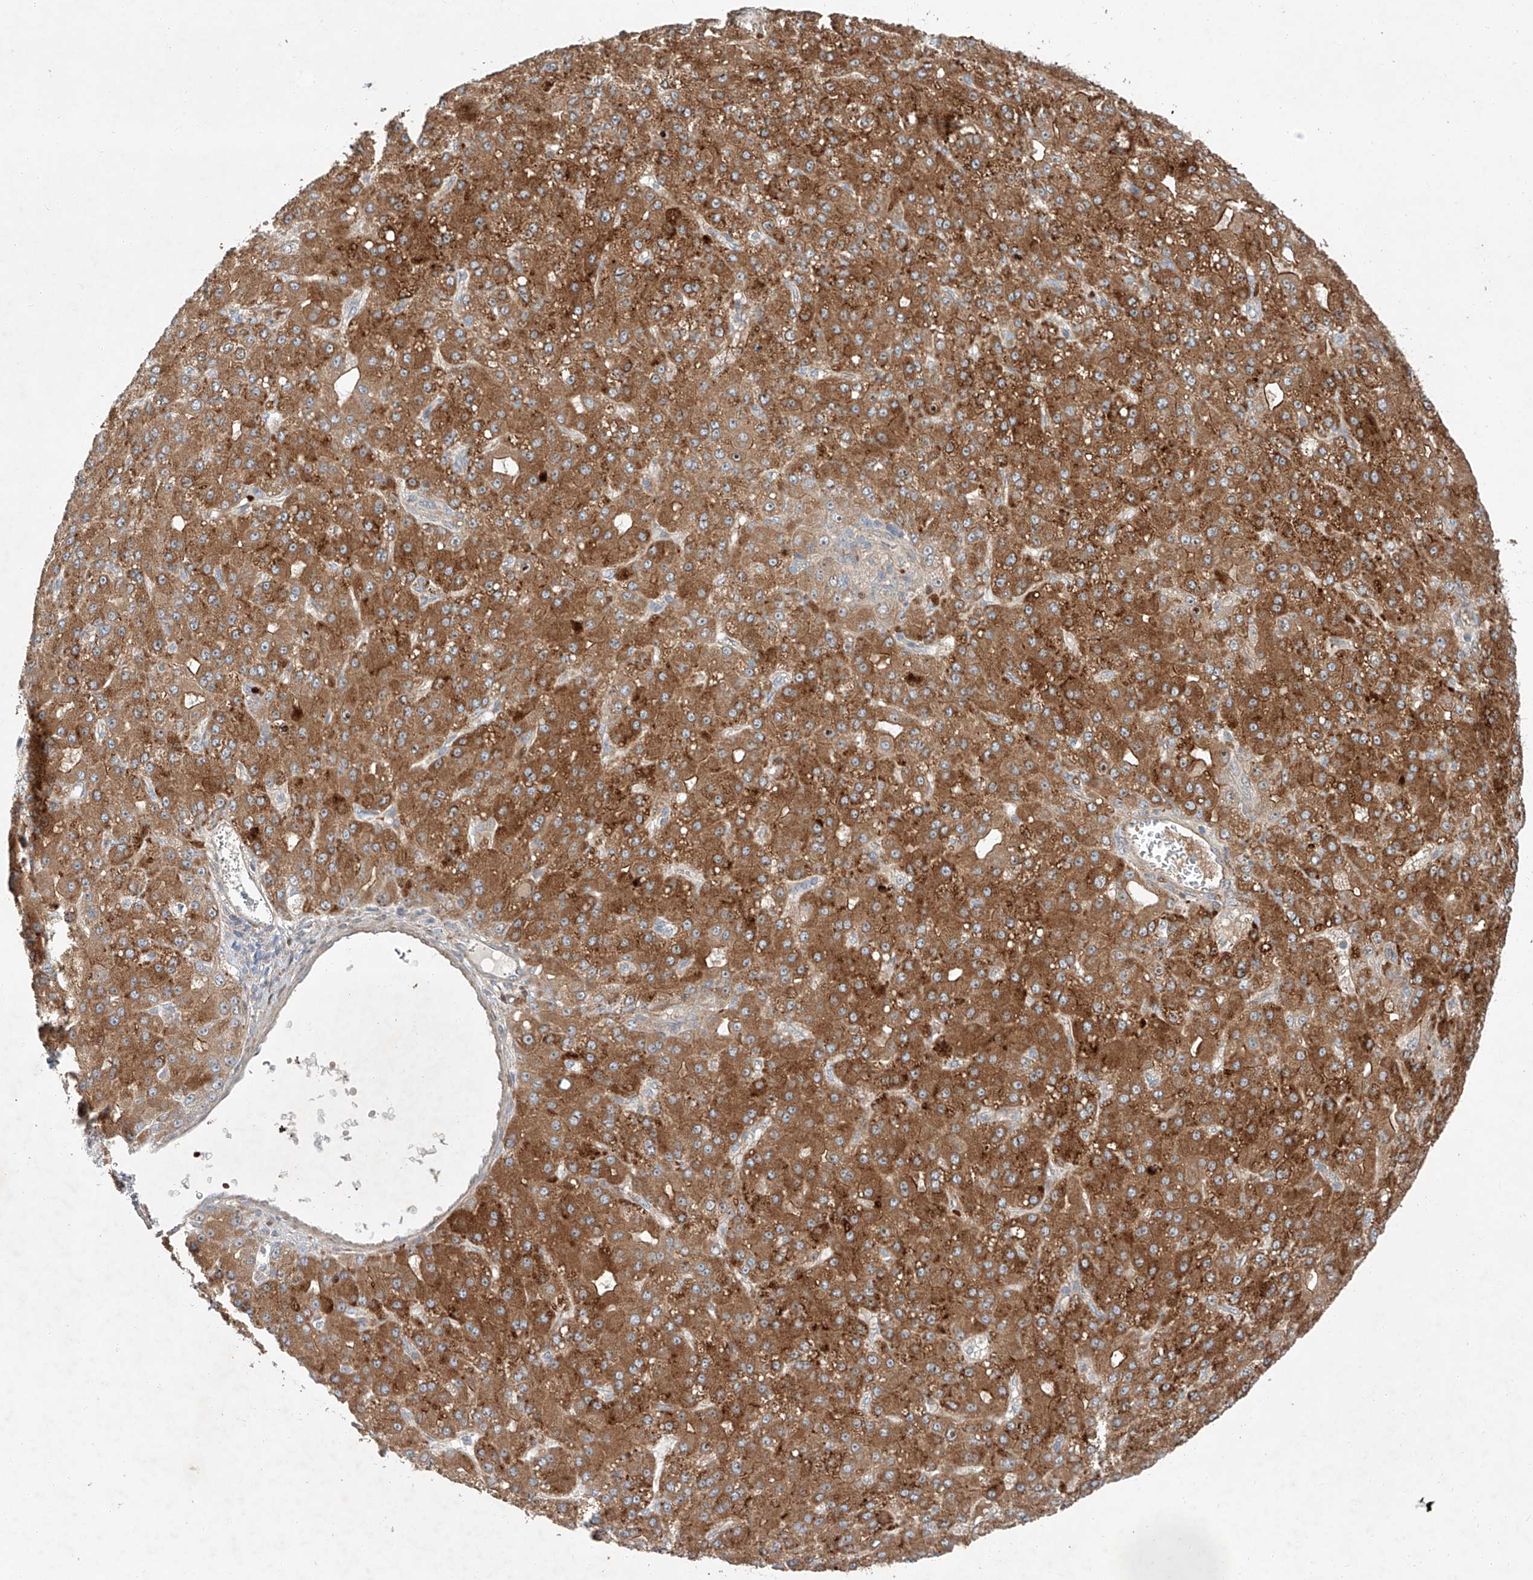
{"staining": {"intensity": "moderate", "quantity": ">75%", "location": "cytoplasmic/membranous"}, "tissue": "liver cancer", "cell_type": "Tumor cells", "image_type": "cancer", "snomed": [{"axis": "morphology", "description": "Carcinoma, Hepatocellular, NOS"}, {"axis": "topography", "description": "Liver"}], "caption": "Liver hepatocellular carcinoma stained with a protein marker reveals moderate staining in tumor cells.", "gene": "USF3", "patient": {"sex": "male", "age": 67}}